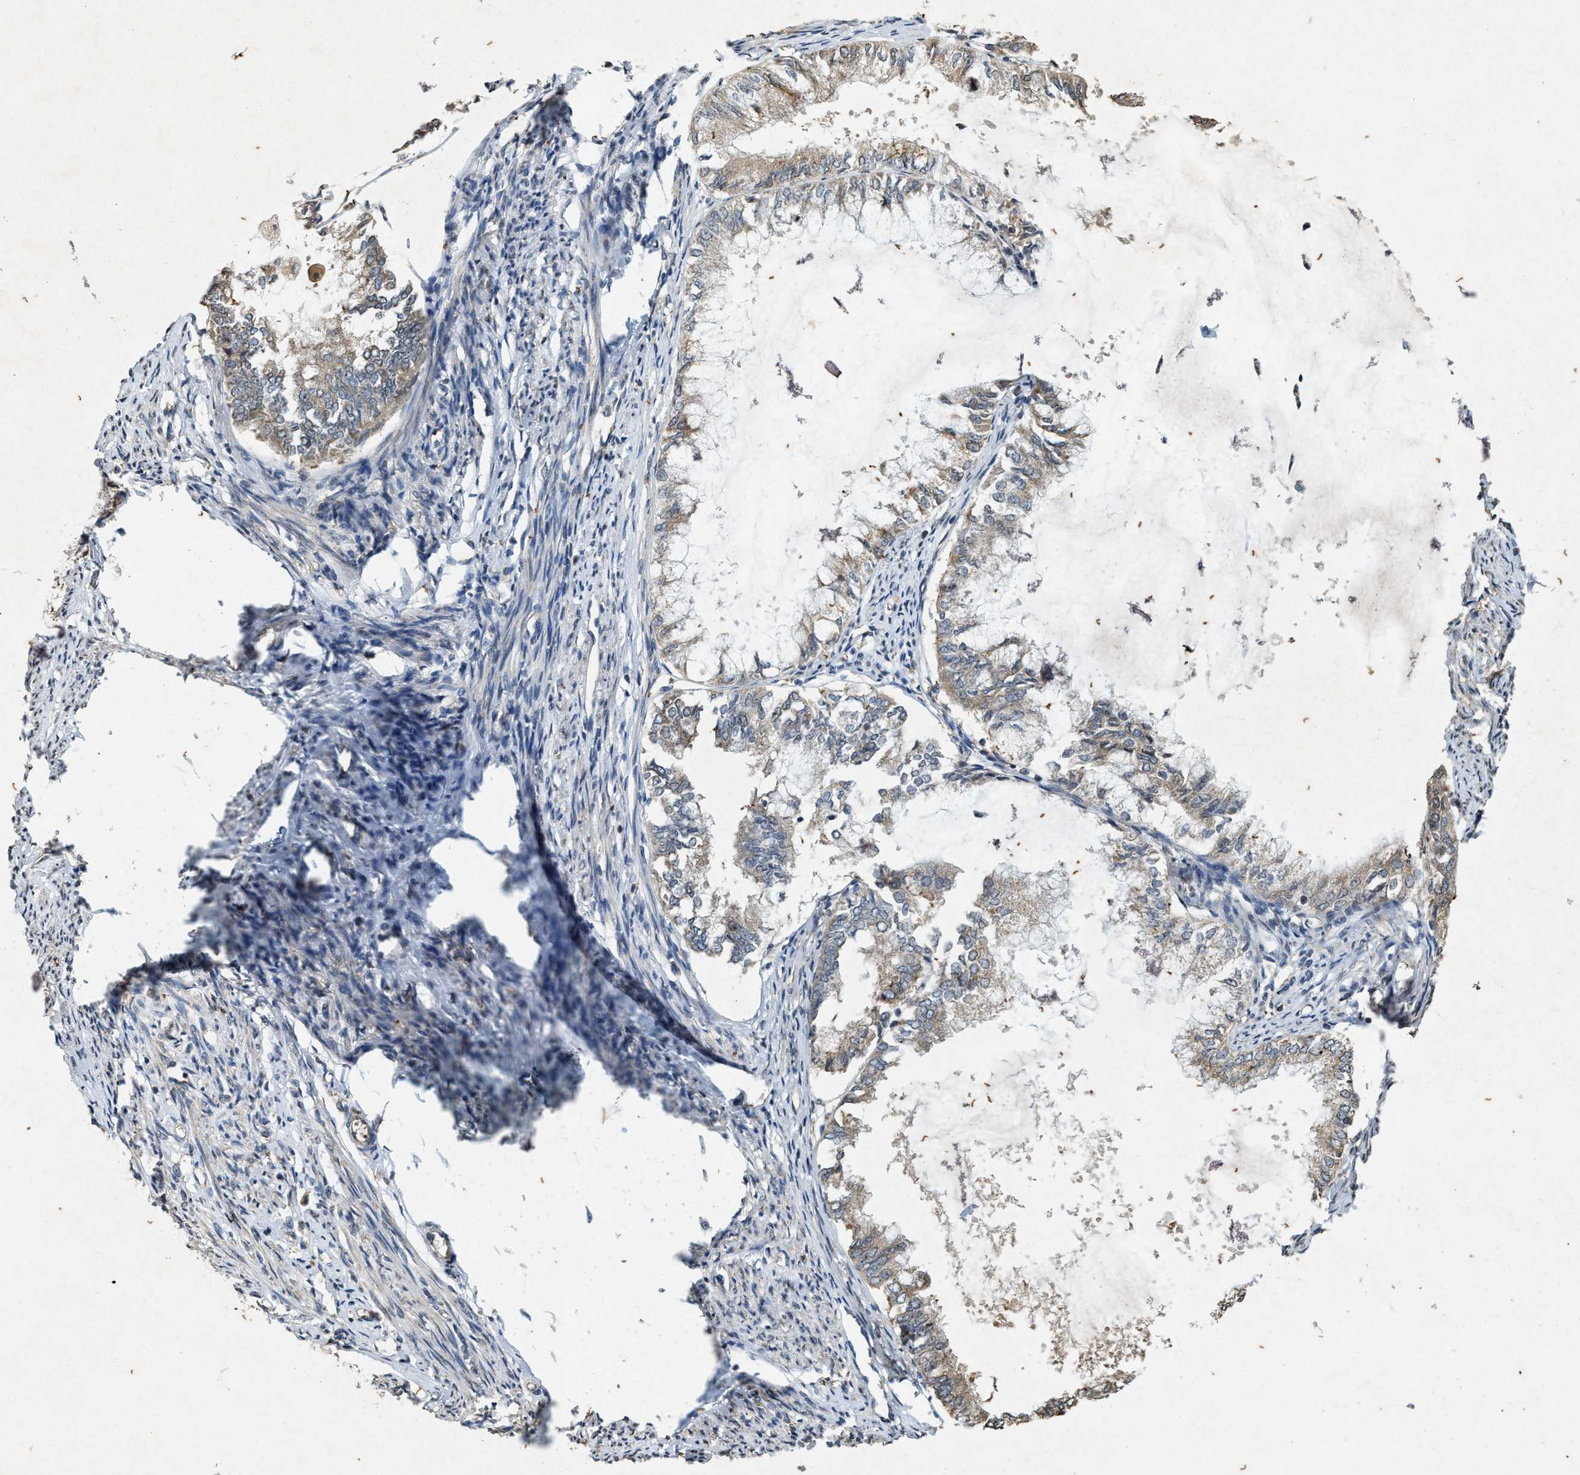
{"staining": {"intensity": "weak", "quantity": ">75%", "location": "cytoplasmic/membranous"}, "tissue": "endometrial cancer", "cell_type": "Tumor cells", "image_type": "cancer", "snomed": [{"axis": "morphology", "description": "Adenocarcinoma, NOS"}, {"axis": "topography", "description": "Endometrium"}], "caption": "IHC image of adenocarcinoma (endometrial) stained for a protein (brown), which demonstrates low levels of weak cytoplasmic/membranous staining in approximately >75% of tumor cells.", "gene": "KIF21A", "patient": {"sex": "female", "age": 86}}